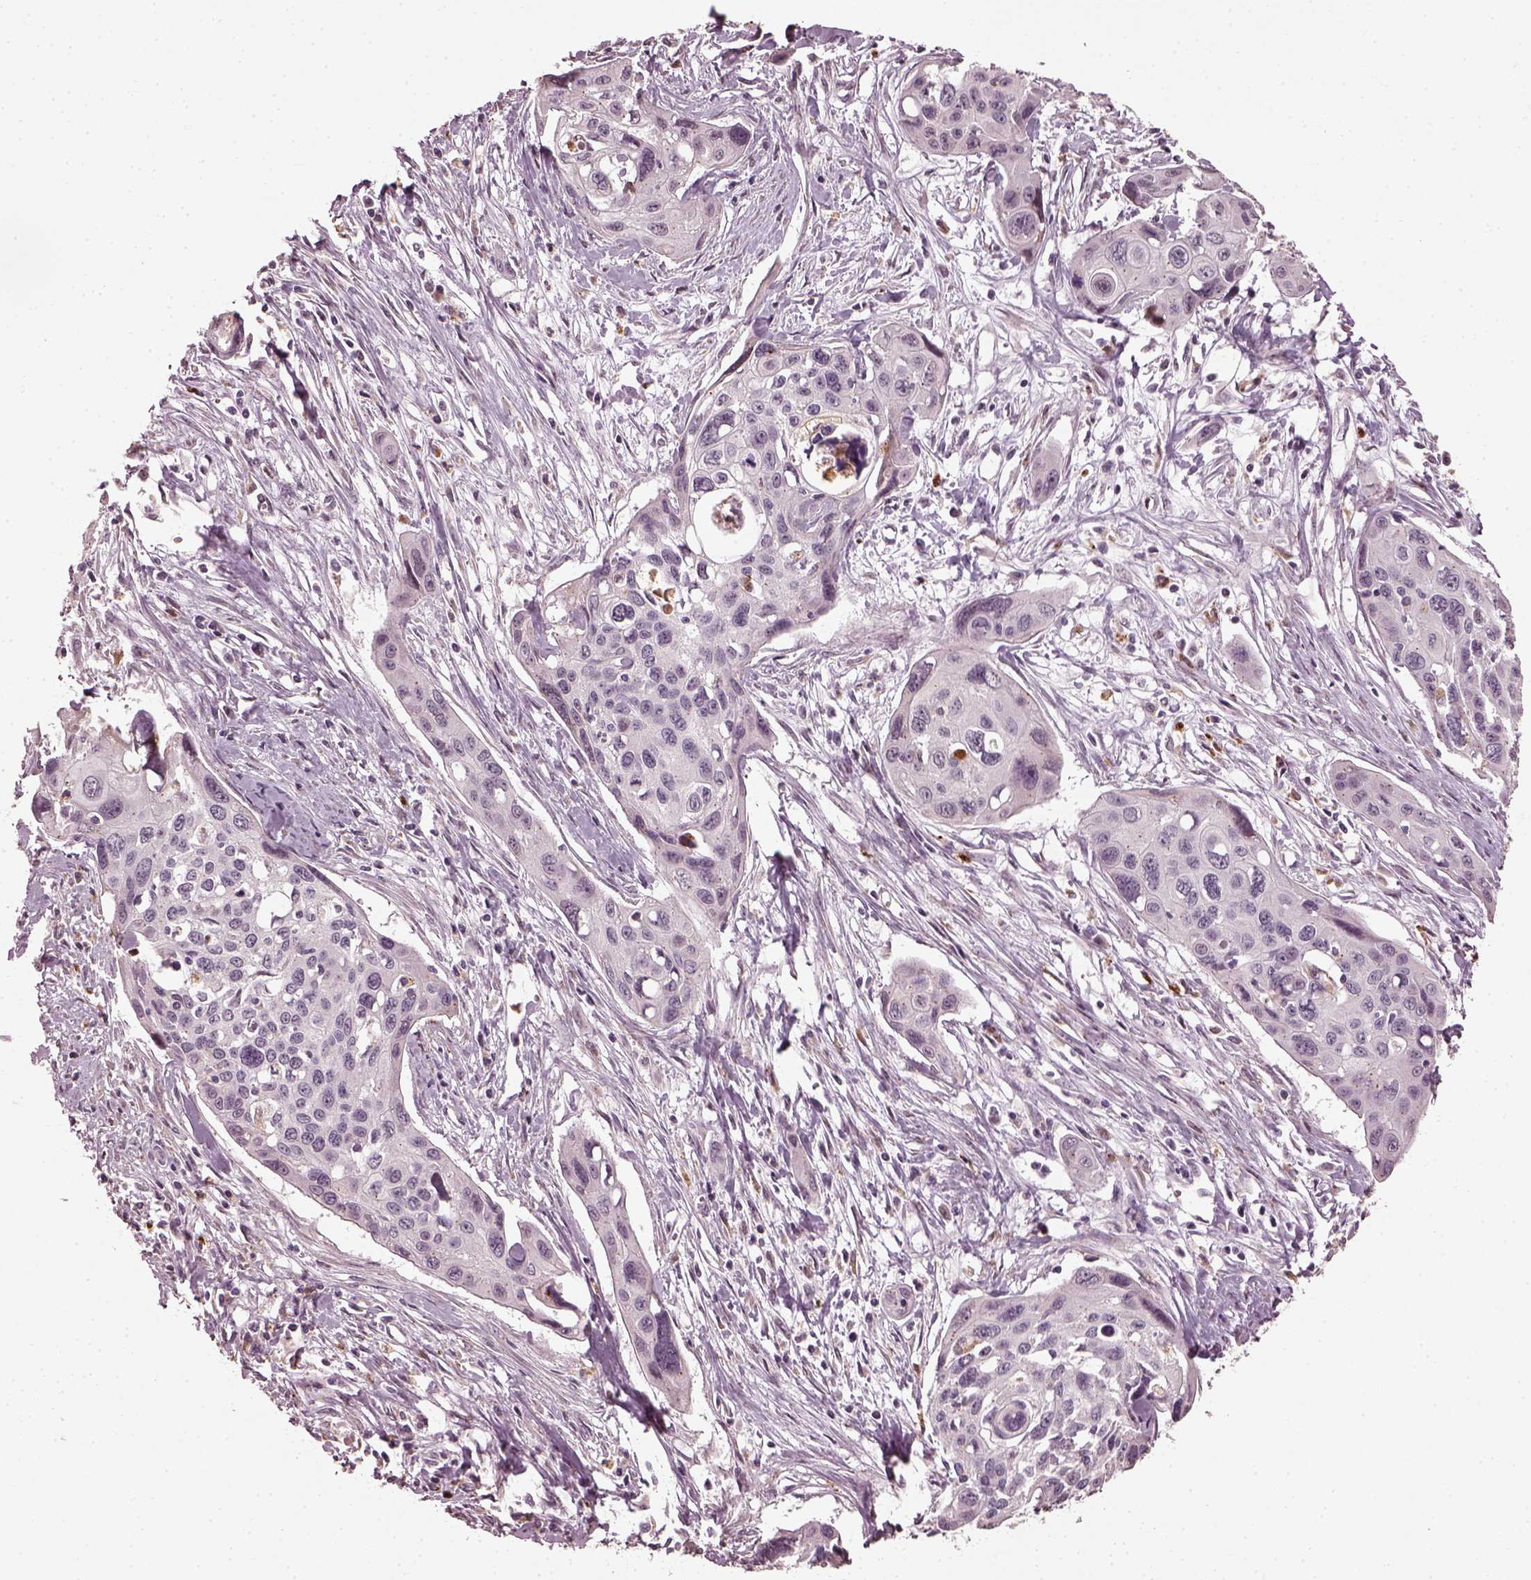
{"staining": {"intensity": "negative", "quantity": "none", "location": "none"}, "tissue": "cervical cancer", "cell_type": "Tumor cells", "image_type": "cancer", "snomed": [{"axis": "morphology", "description": "Squamous cell carcinoma, NOS"}, {"axis": "topography", "description": "Cervix"}], "caption": "A photomicrograph of squamous cell carcinoma (cervical) stained for a protein demonstrates no brown staining in tumor cells.", "gene": "RUFY3", "patient": {"sex": "female", "age": 31}}